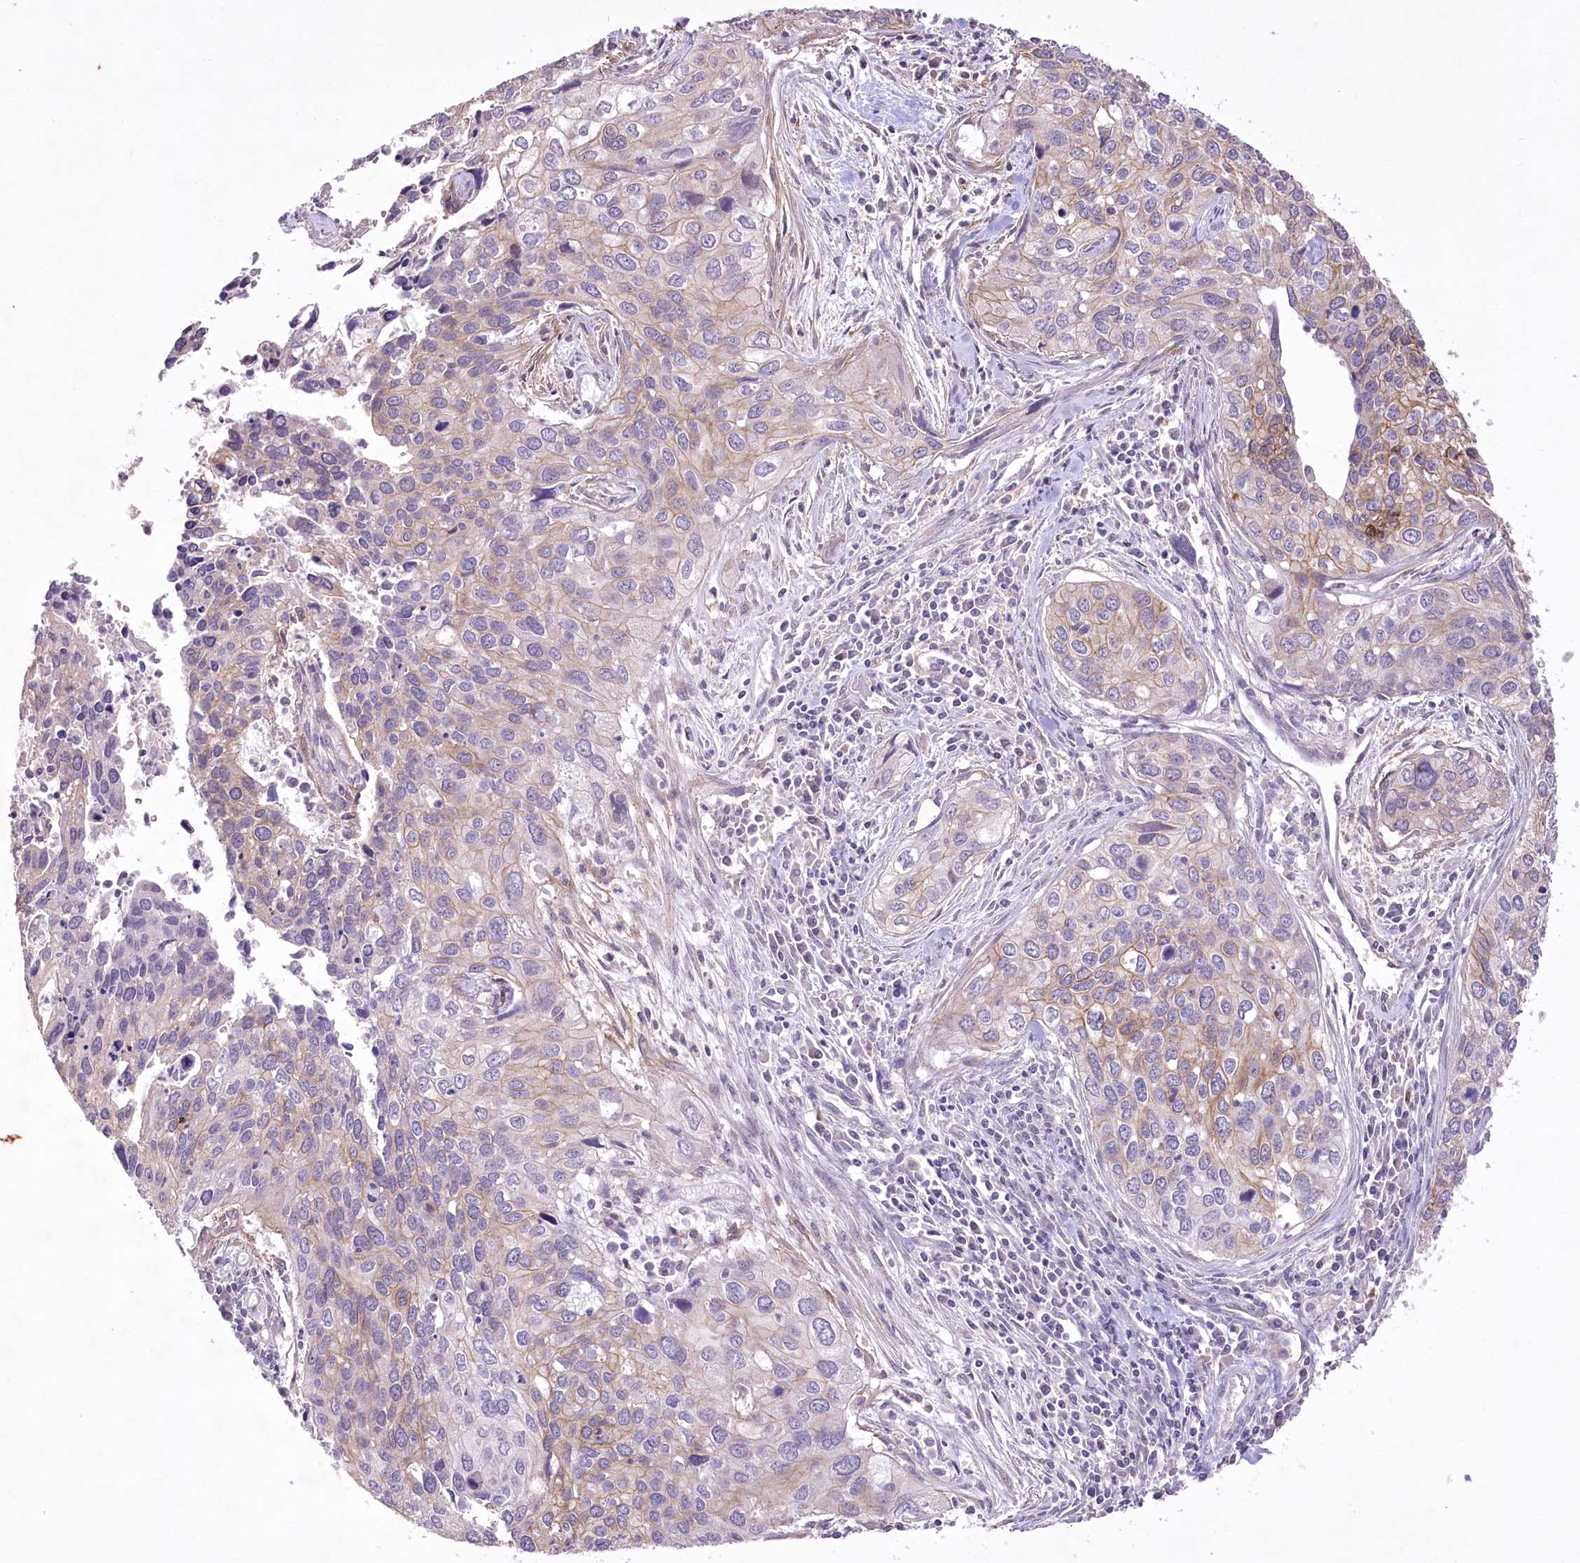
{"staining": {"intensity": "weak", "quantity": "<25%", "location": "cytoplasmic/membranous"}, "tissue": "cervical cancer", "cell_type": "Tumor cells", "image_type": "cancer", "snomed": [{"axis": "morphology", "description": "Squamous cell carcinoma, NOS"}, {"axis": "topography", "description": "Cervix"}], "caption": "Immunohistochemistry (IHC) histopathology image of human cervical cancer (squamous cell carcinoma) stained for a protein (brown), which displays no positivity in tumor cells. The staining is performed using DAB brown chromogen with nuclei counter-stained in using hematoxylin.", "gene": "ENPP1", "patient": {"sex": "female", "age": 55}}